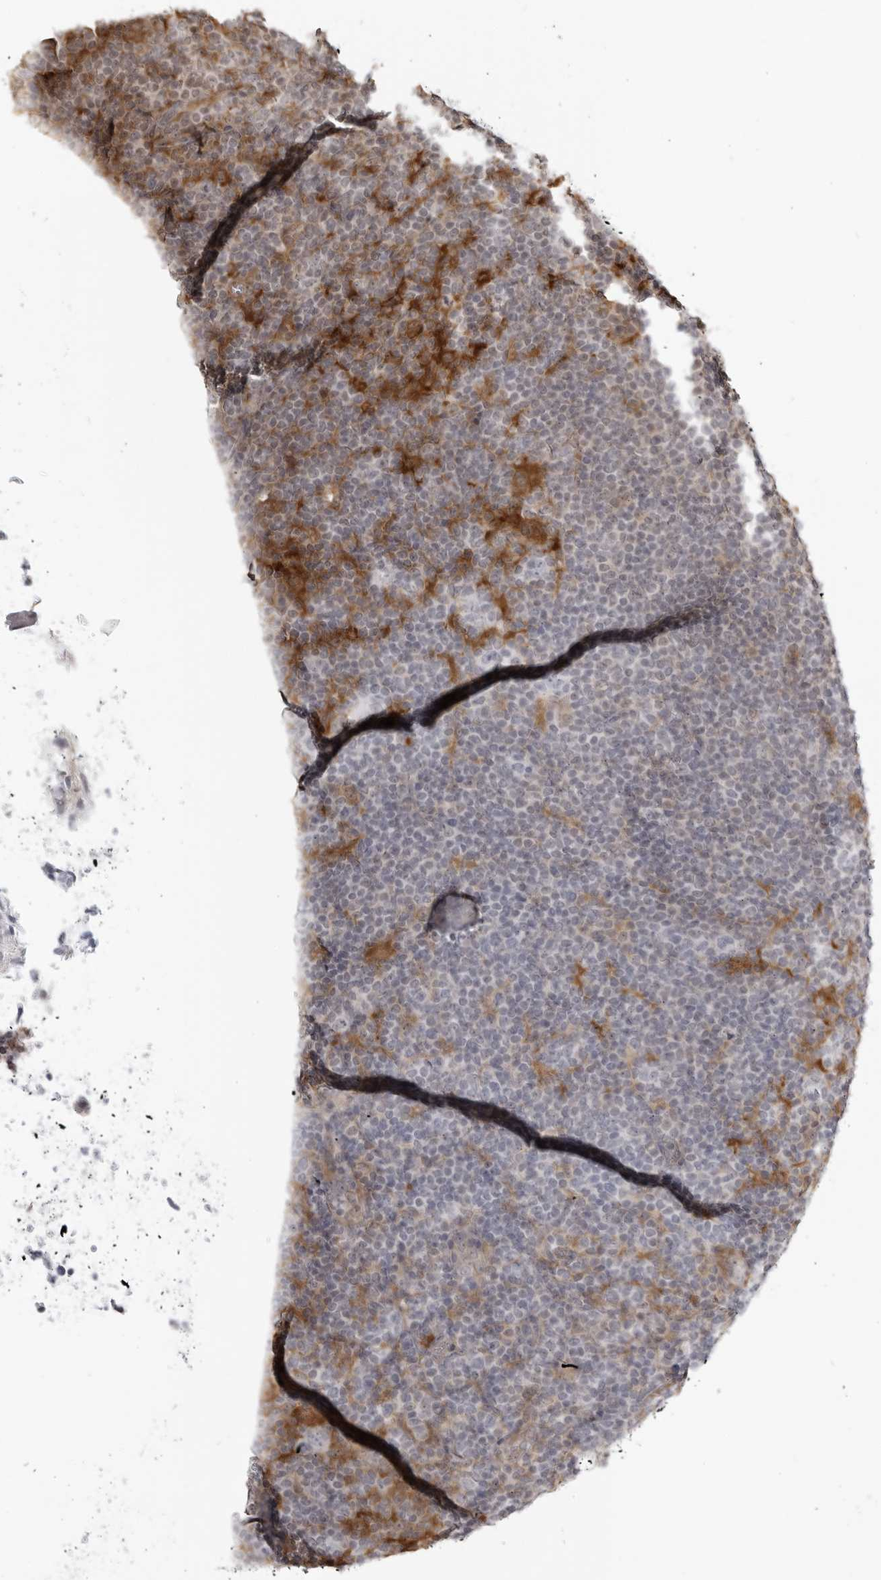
{"staining": {"intensity": "negative", "quantity": "none", "location": "none"}, "tissue": "lymphoma", "cell_type": "Tumor cells", "image_type": "cancer", "snomed": [{"axis": "morphology", "description": "Hodgkin's disease, NOS"}, {"axis": "topography", "description": "Lymph node"}], "caption": "High power microscopy image of an IHC photomicrograph of Hodgkin's disease, revealing no significant positivity in tumor cells. (DAB (3,3'-diaminobenzidine) IHC with hematoxylin counter stain).", "gene": "TCF21", "patient": {"sex": "female", "age": 57}}